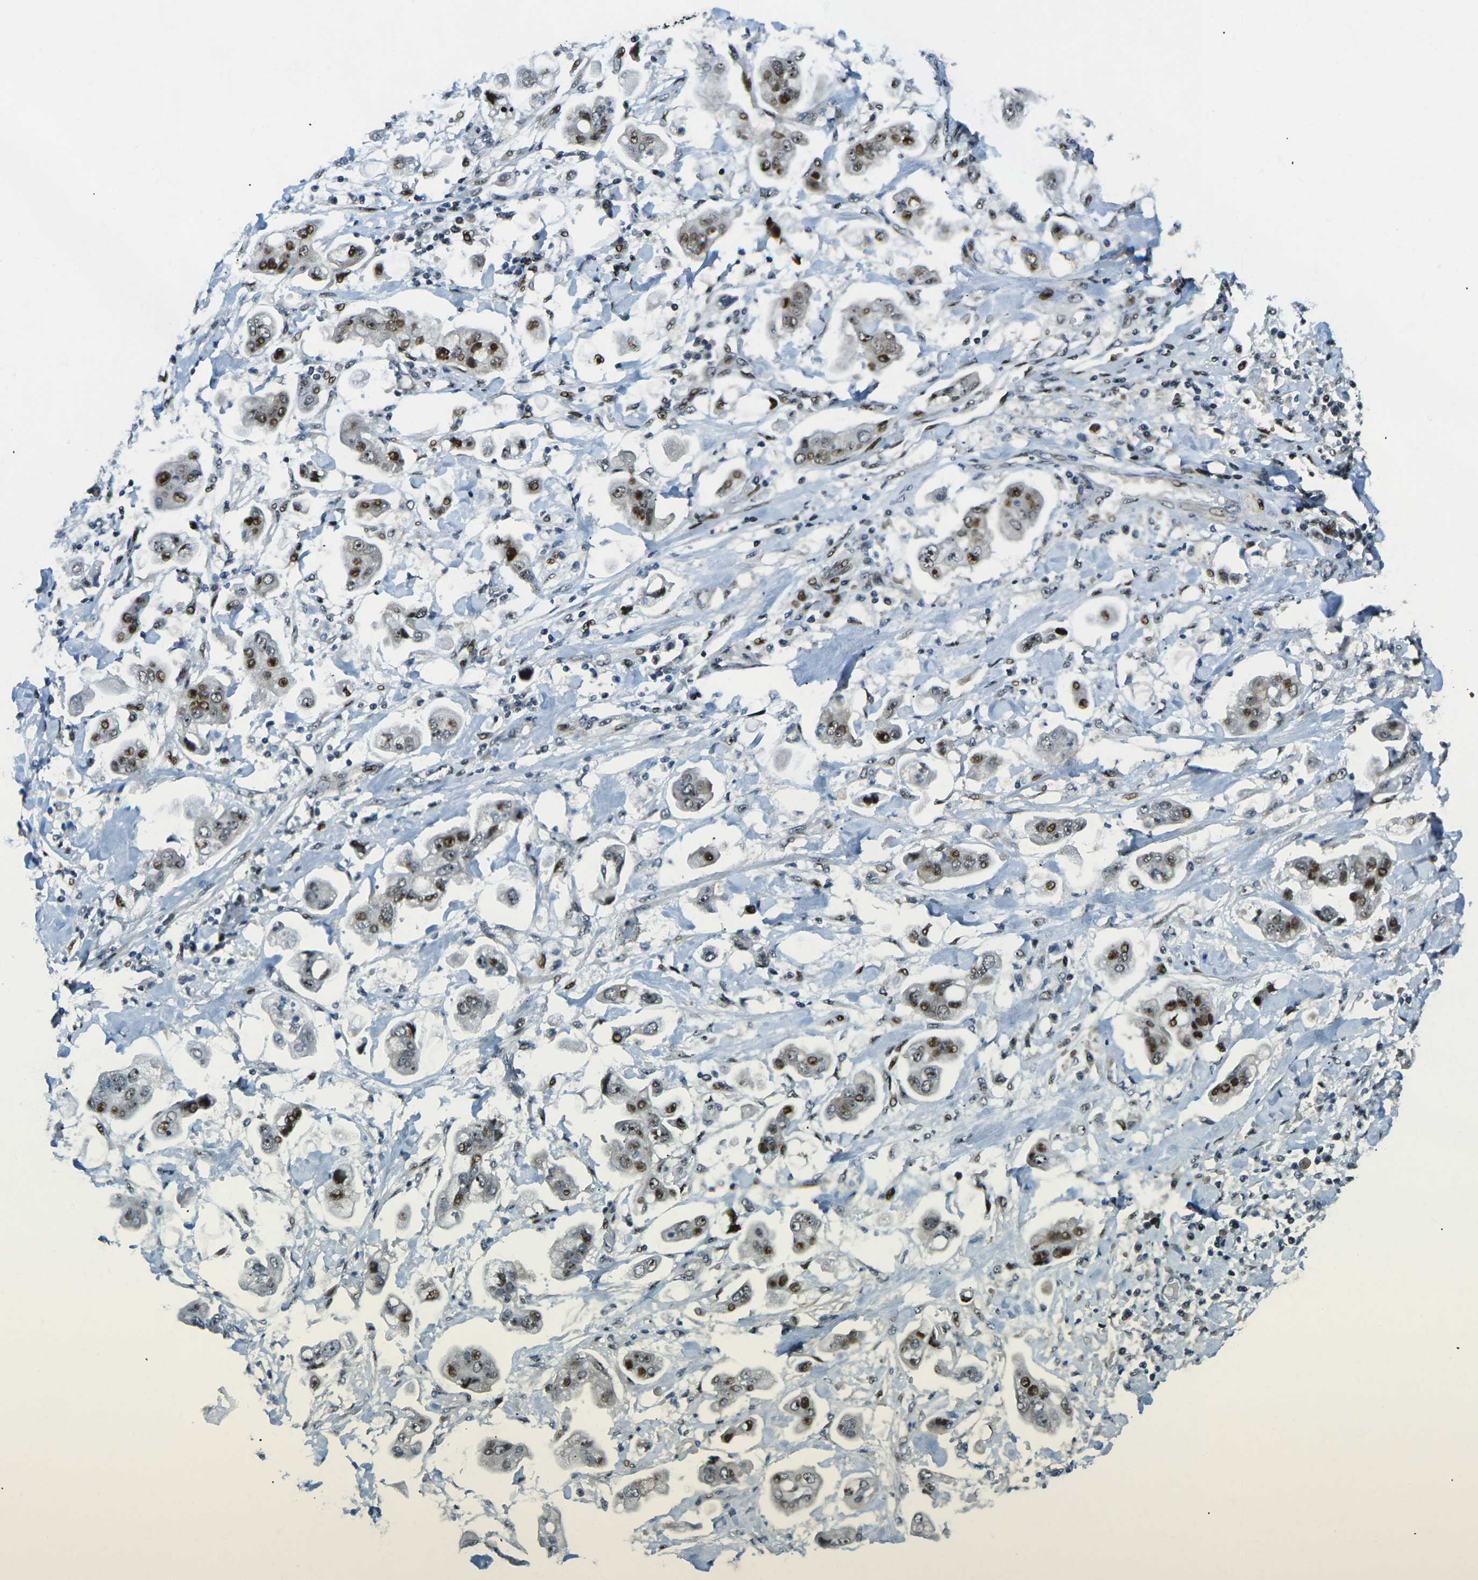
{"staining": {"intensity": "strong", "quantity": ">75%", "location": "nuclear"}, "tissue": "stomach cancer", "cell_type": "Tumor cells", "image_type": "cancer", "snomed": [{"axis": "morphology", "description": "Adenocarcinoma, NOS"}, {"axis": "topography", "description": "Stomach"}], "caption": "IHC micrograph of neoplastic tissue: stomach adenocarcinoma stained using IHC shows high levels of strong protein expression localized specifically in the nuclear of tumor cells, appearing as a nuclear brown color.", "gene": "UBE2C", "patient": {"sex": "male", "age": 62}}